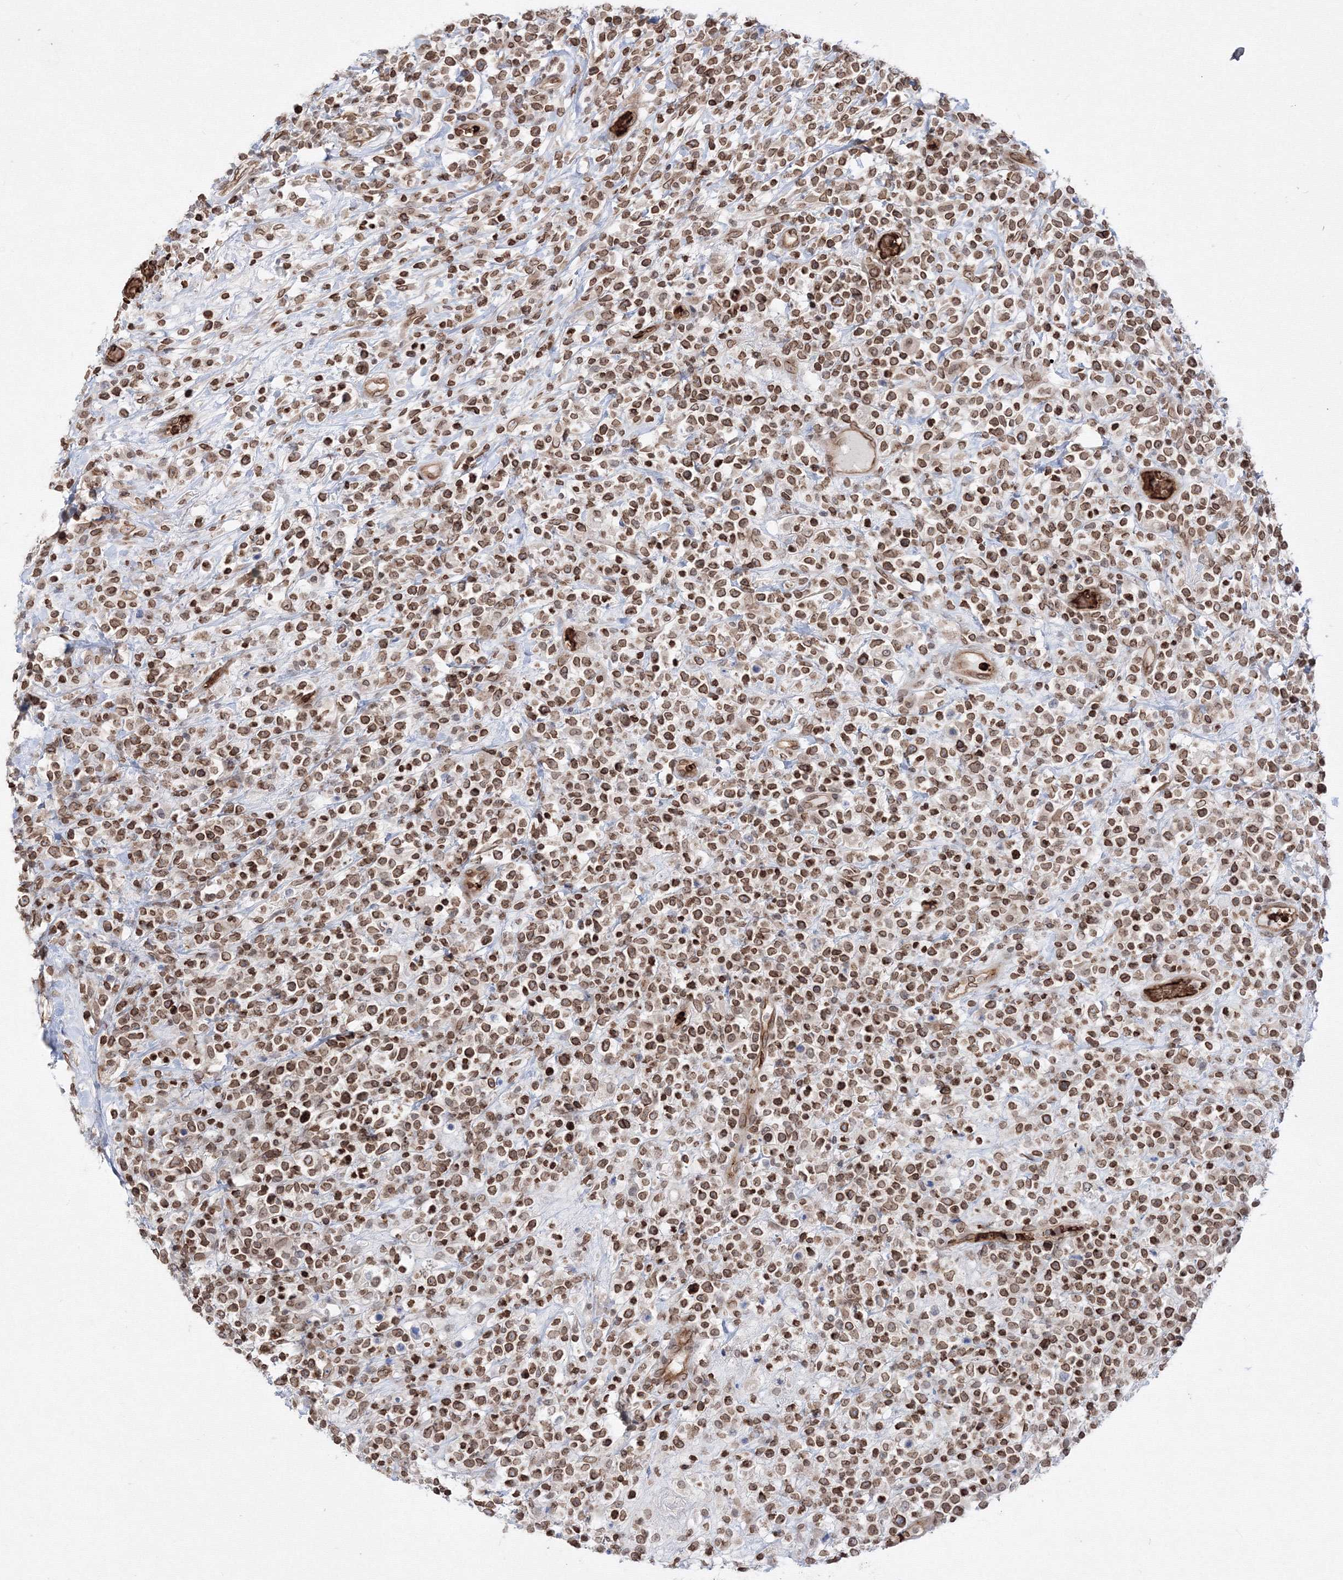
{"staining": {"intensity": "moderate", "quantity": ">75%", "location": "cytoplasmic/membranous,nuclear"}, "tissue": "lymphoma", "cell_type": "Tumor cells", "image_type": "cancer", "snomed": [{"axis": "morphology", "description": "Malignant lymphoma, non-Hodgkin's type, High grade"}, {"axis": "topography", "description": "Colon"}], "caption": "Malignant lymphoma, non-Hodgkin's type (high-grade) tissue shows moderate cytoplasmic/membranous and nuclear staining in about >75% of tumor cells, visualized by immunohistochemistry.", "gene": "DNAJB2", "patient": {"sex": "female", "age": 53}}